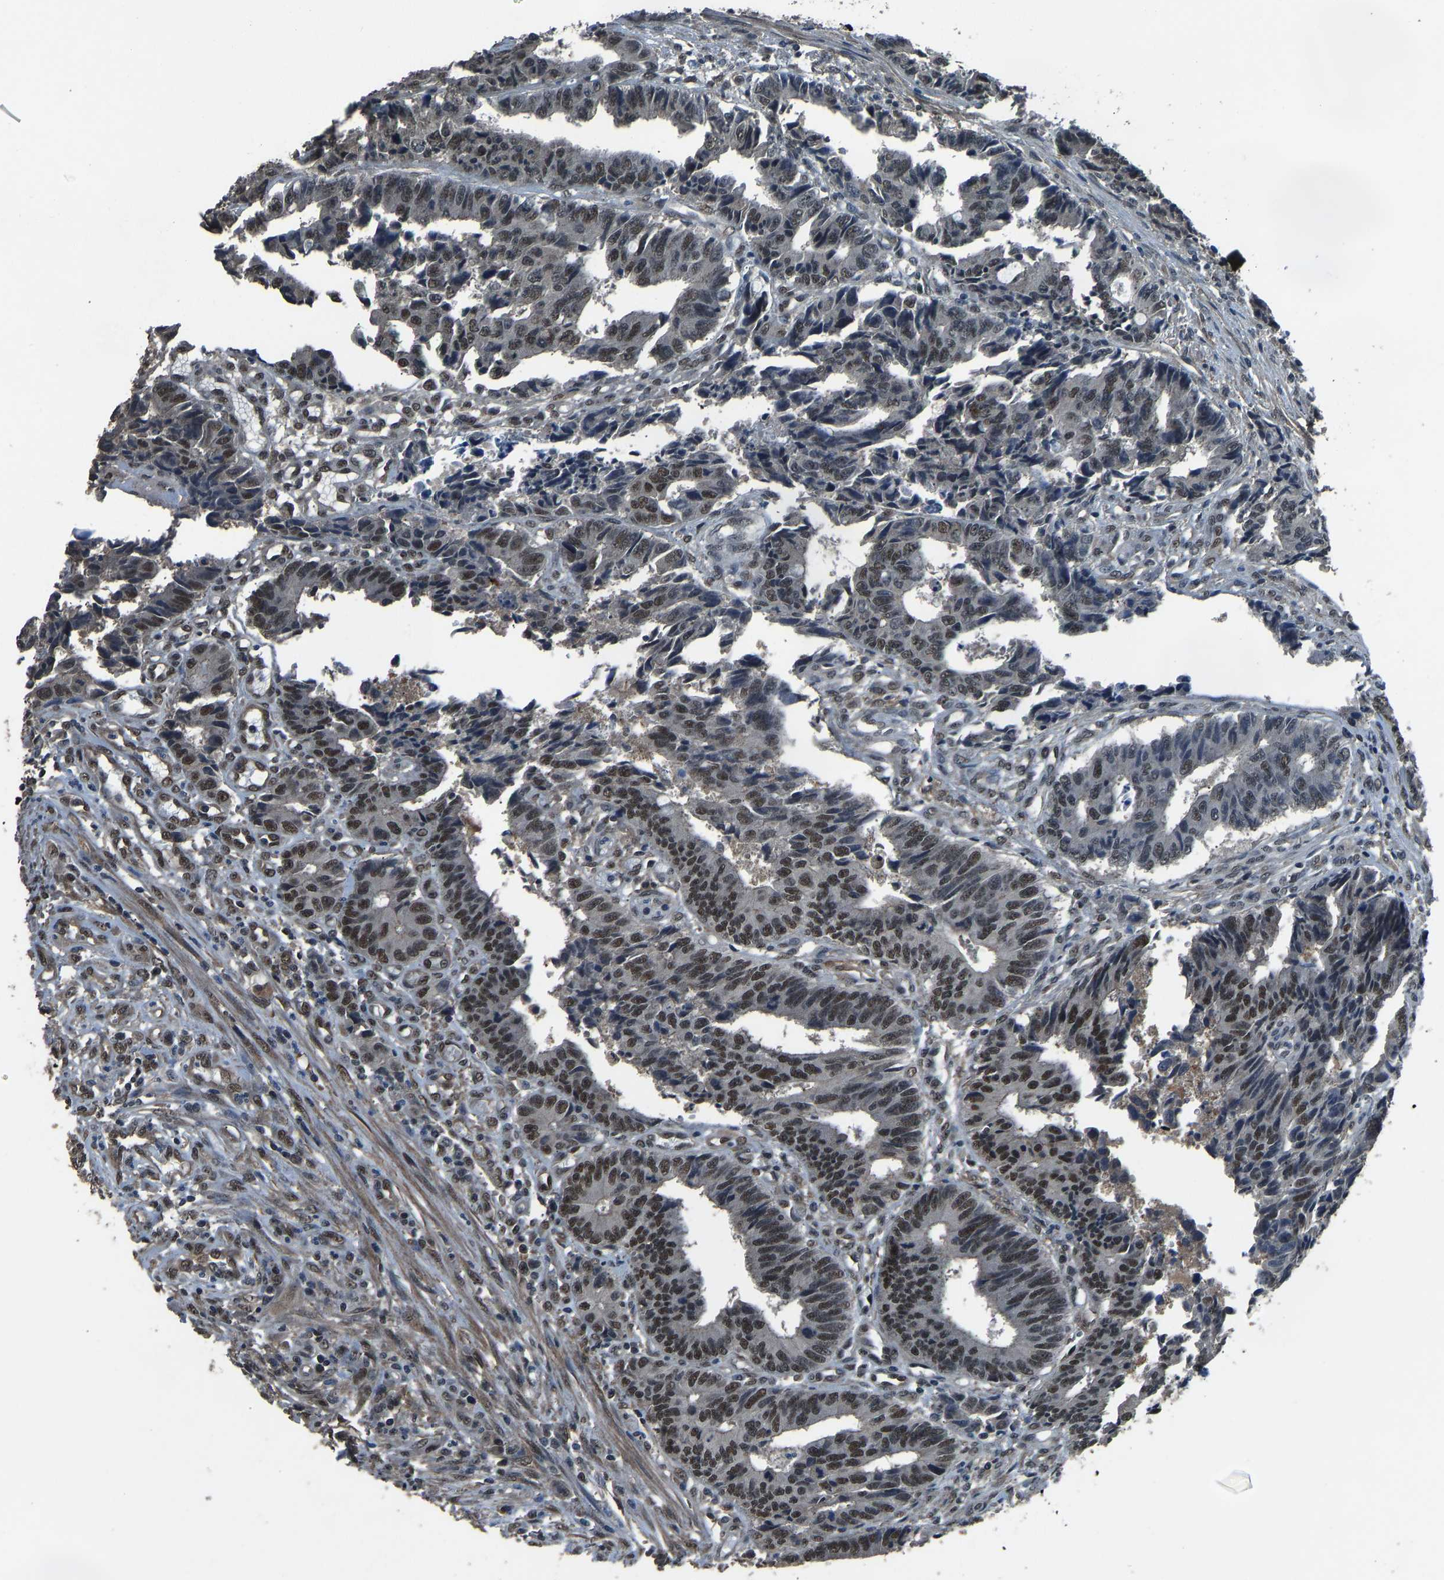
{"staining": {"intensity": "moderate", "quantity": ">75%", "location": "nuclear"}, "tissue": "colorectal cancer", "cell_type": "Tumor cells", "image_type": "cancer", "snomed": [{"axis": "morphology", "description": "Adenocarcinoma, NOS"}, {"axis": "topography", "description": "Rectum"}], "caption": "Protein staining reveals moderate nuclear positivity in about >75% of tumor cells in adenocarcinoma (colorectal). The staining is performed using DAB brown chromogen to label protein expression. The nuclei are counter-stained blue using hematoxylin.", "gene": "TOX4", "patient": {"sex": "male", "age": 84}}